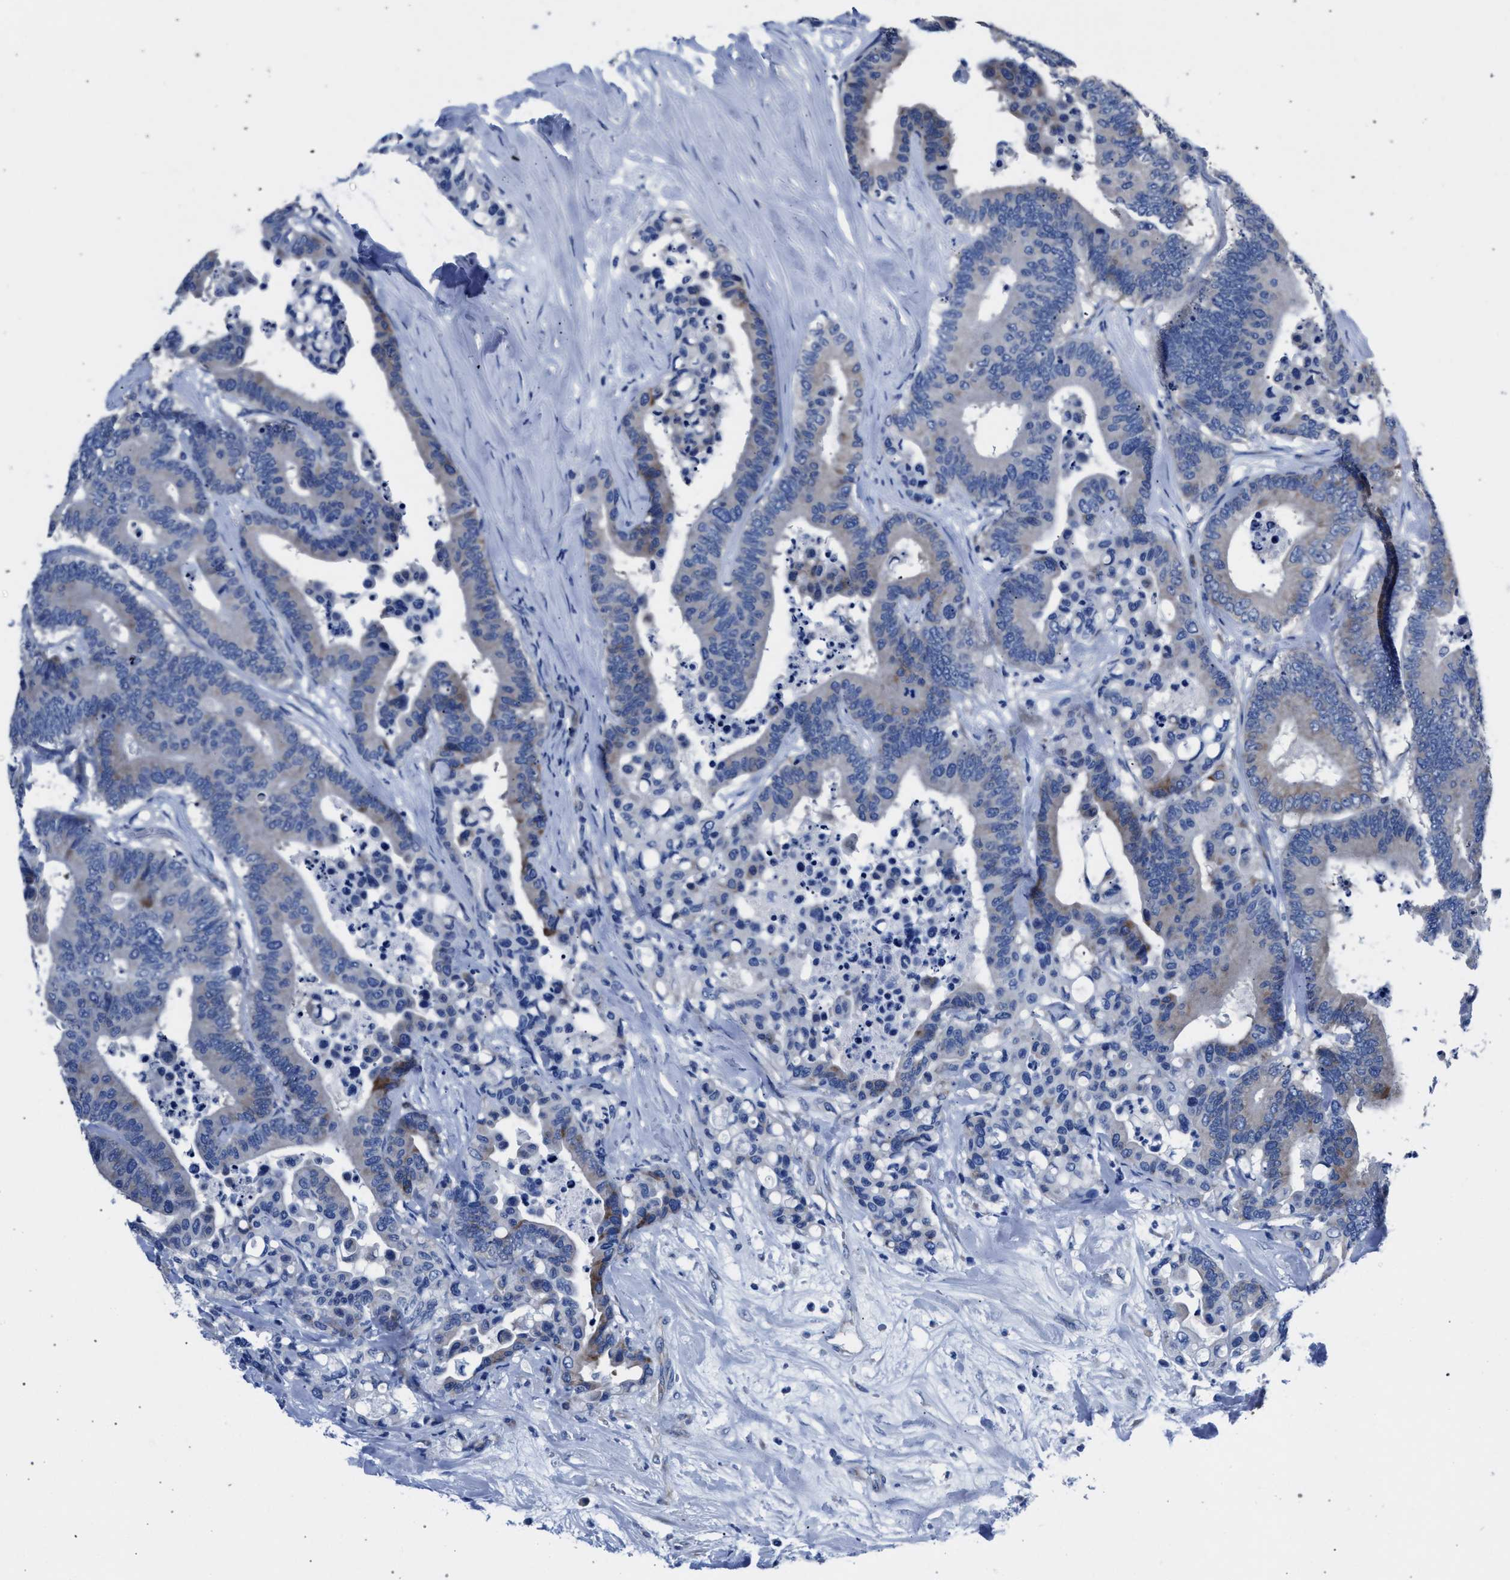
{"staining": {"intensity": "moderate", "quantity": "<25%", "location": "cytoplasmic/membranous"}, "tissue": "colorectal cancer", "cell_type": "Tumor cells", "image_type": "cancer", "snomed": [{"axis": "morphology", "description": "Normal tissue, NOS"}, {"axis": "morphology", "description": "Adenocarcinoma, NOS"}, {"axis": "topography", "description": "Colon"}], "caption": "High-power microscopy captured an immunohistochemistry (IHC) histopathology image of colorectal cancer, revealing moderate cytoplasmic/membranous expression in approximately <25% of tumor cells. The staining was performed using DAB to visualize the protein expression in brown, while the nuclei were stained in blue with hematoxylin (Magnification: 20x).", "gene": "CRYZ", "patient": {"sex": "male", "age": 82}}